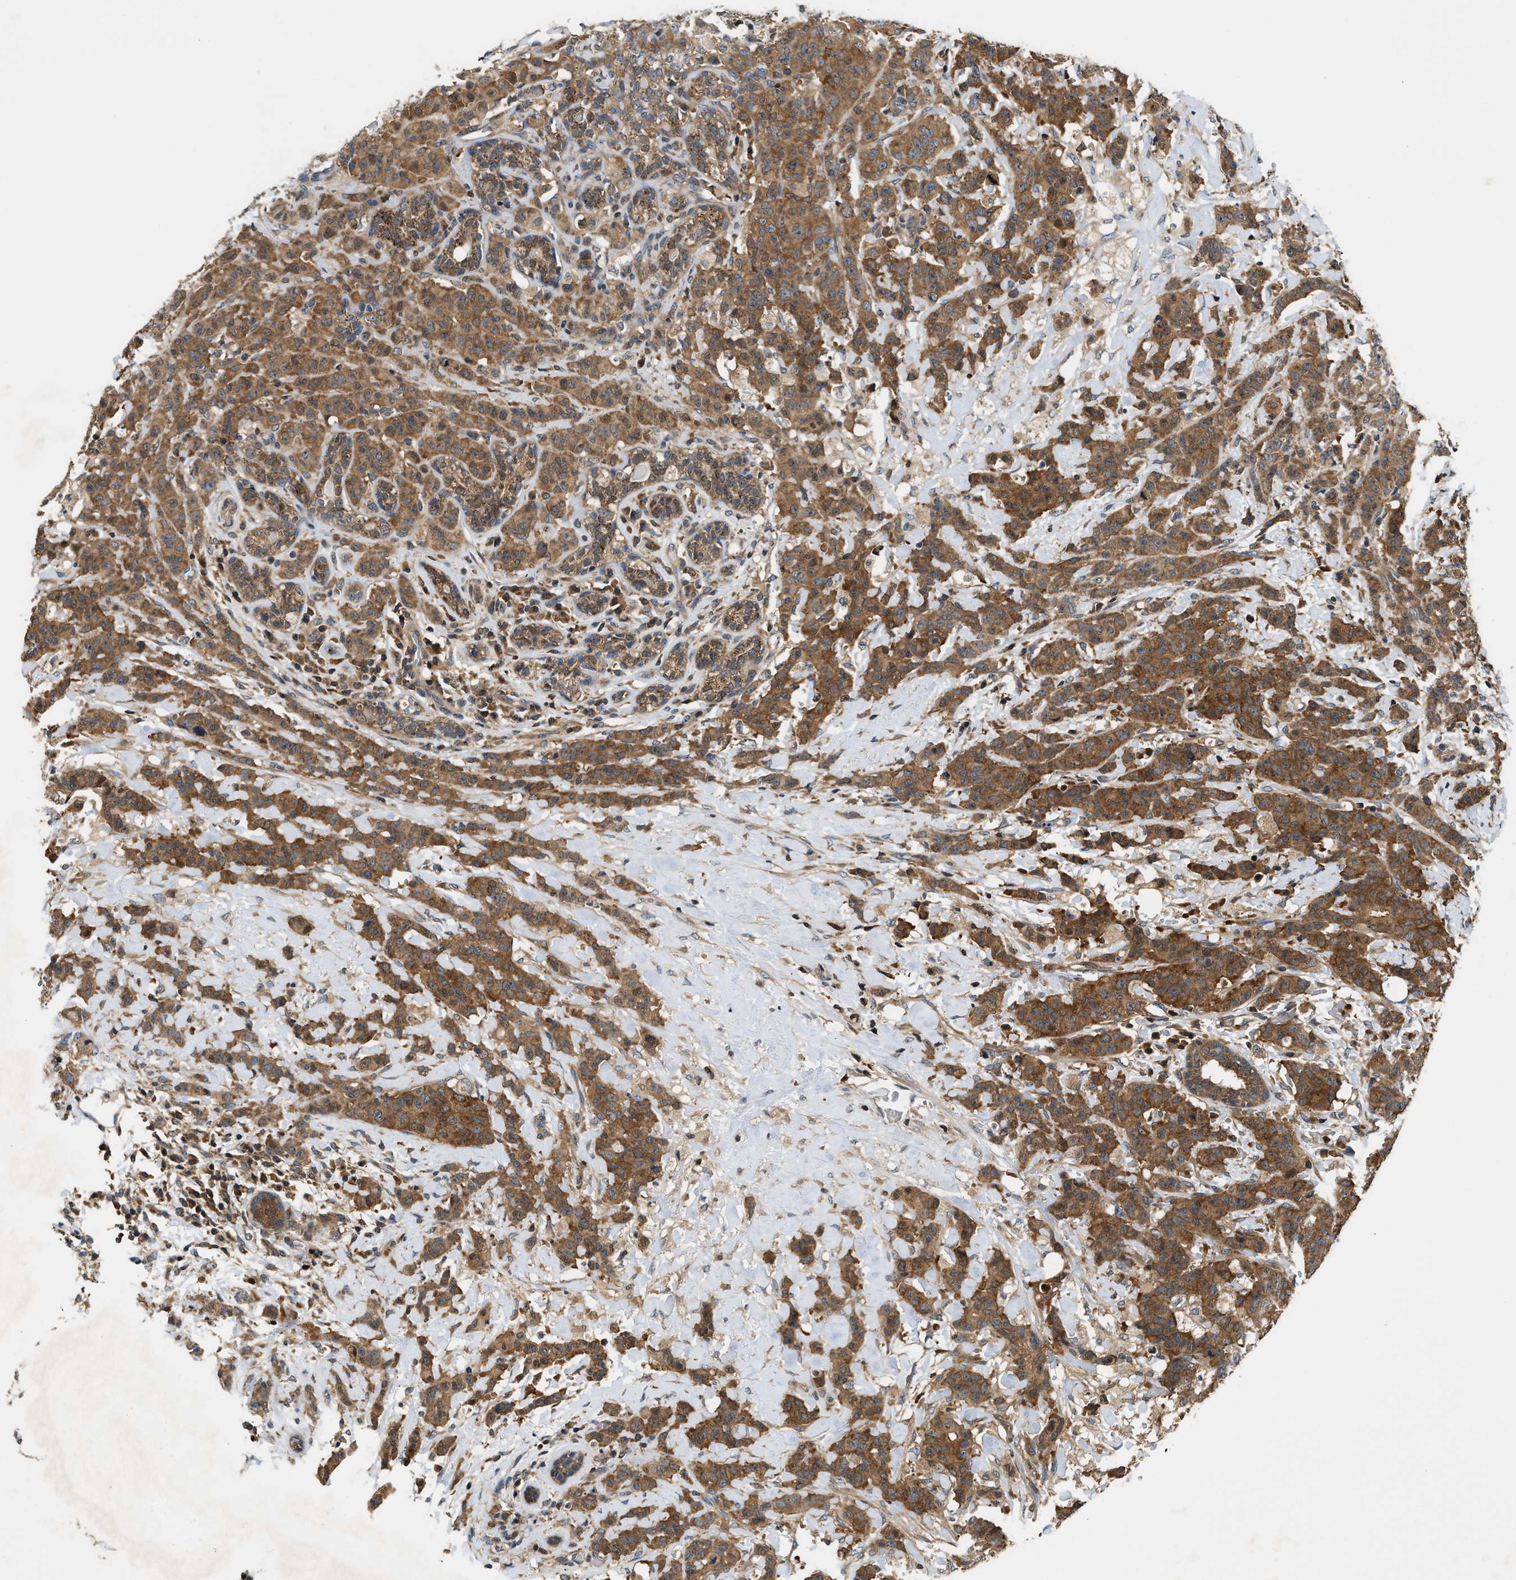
{"staining": {"intensity": "moderate", "quantity": ">75%", "location": "cytoplasmic/membranous"}, "tissue": "breast cancer", "cell_type": "Tumor cells", "image_type": "cancer", "snomed": [{"axis": "morphology", "description": "Normal tissue, NOS"}, {"axis": "morphology", "description": "Duct carcinoma"}, {"axis": "topography", "description": "Breast"}], "caption": "The histopathology image displays a brown stain indicating the presence of a protein in the cytoplasmic/membranous of tumor cells in breast cancer.", "gene": "CCM2", "patient": {"sex": "female", "age": 40}}